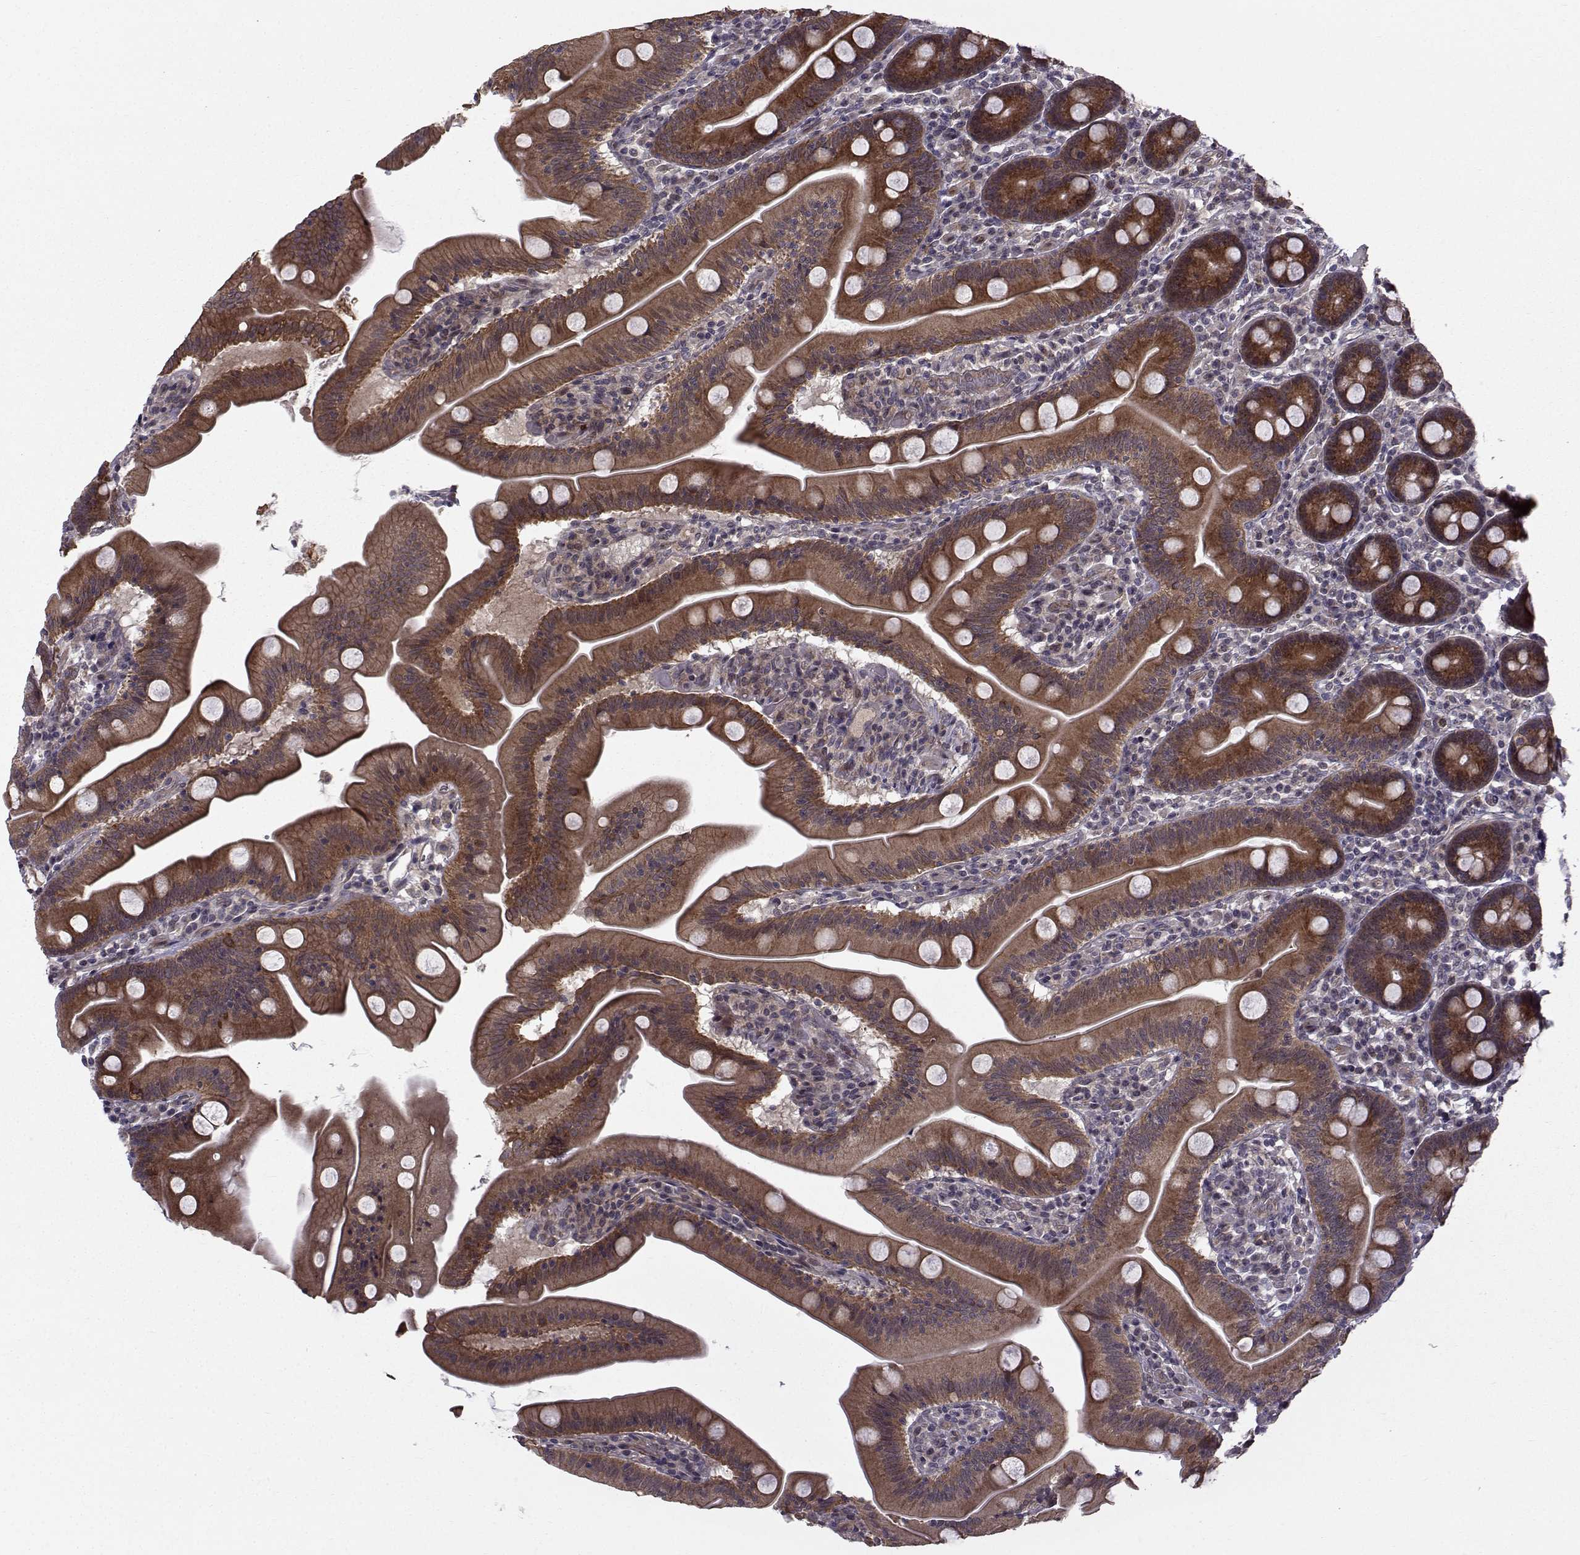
{"staining": {"intensity": "strong", "quantity": ">75%", "location": "cytoplasmic/membranous"}, "tissue": "small intestine", "cell_type": "Glandular cells", "image_type": "normal", "snomed": [{"axis": "morphology", "description": "Normal tissue, NOS"}, {"axis": "topography", "description": "Small intestine"}], "caption": "IHC photomicrograph of unremarkable small intestine: small intestine stained using immunohistochemistry (IHC) exhibits high levels of strong protein expression localized specifically in the cytoplasmic/membranous of glandular cells, appearing as a cytoplasmic/membranous brown color.", "gene": "APC", "patient": {"sex": "male", "age": 37}}